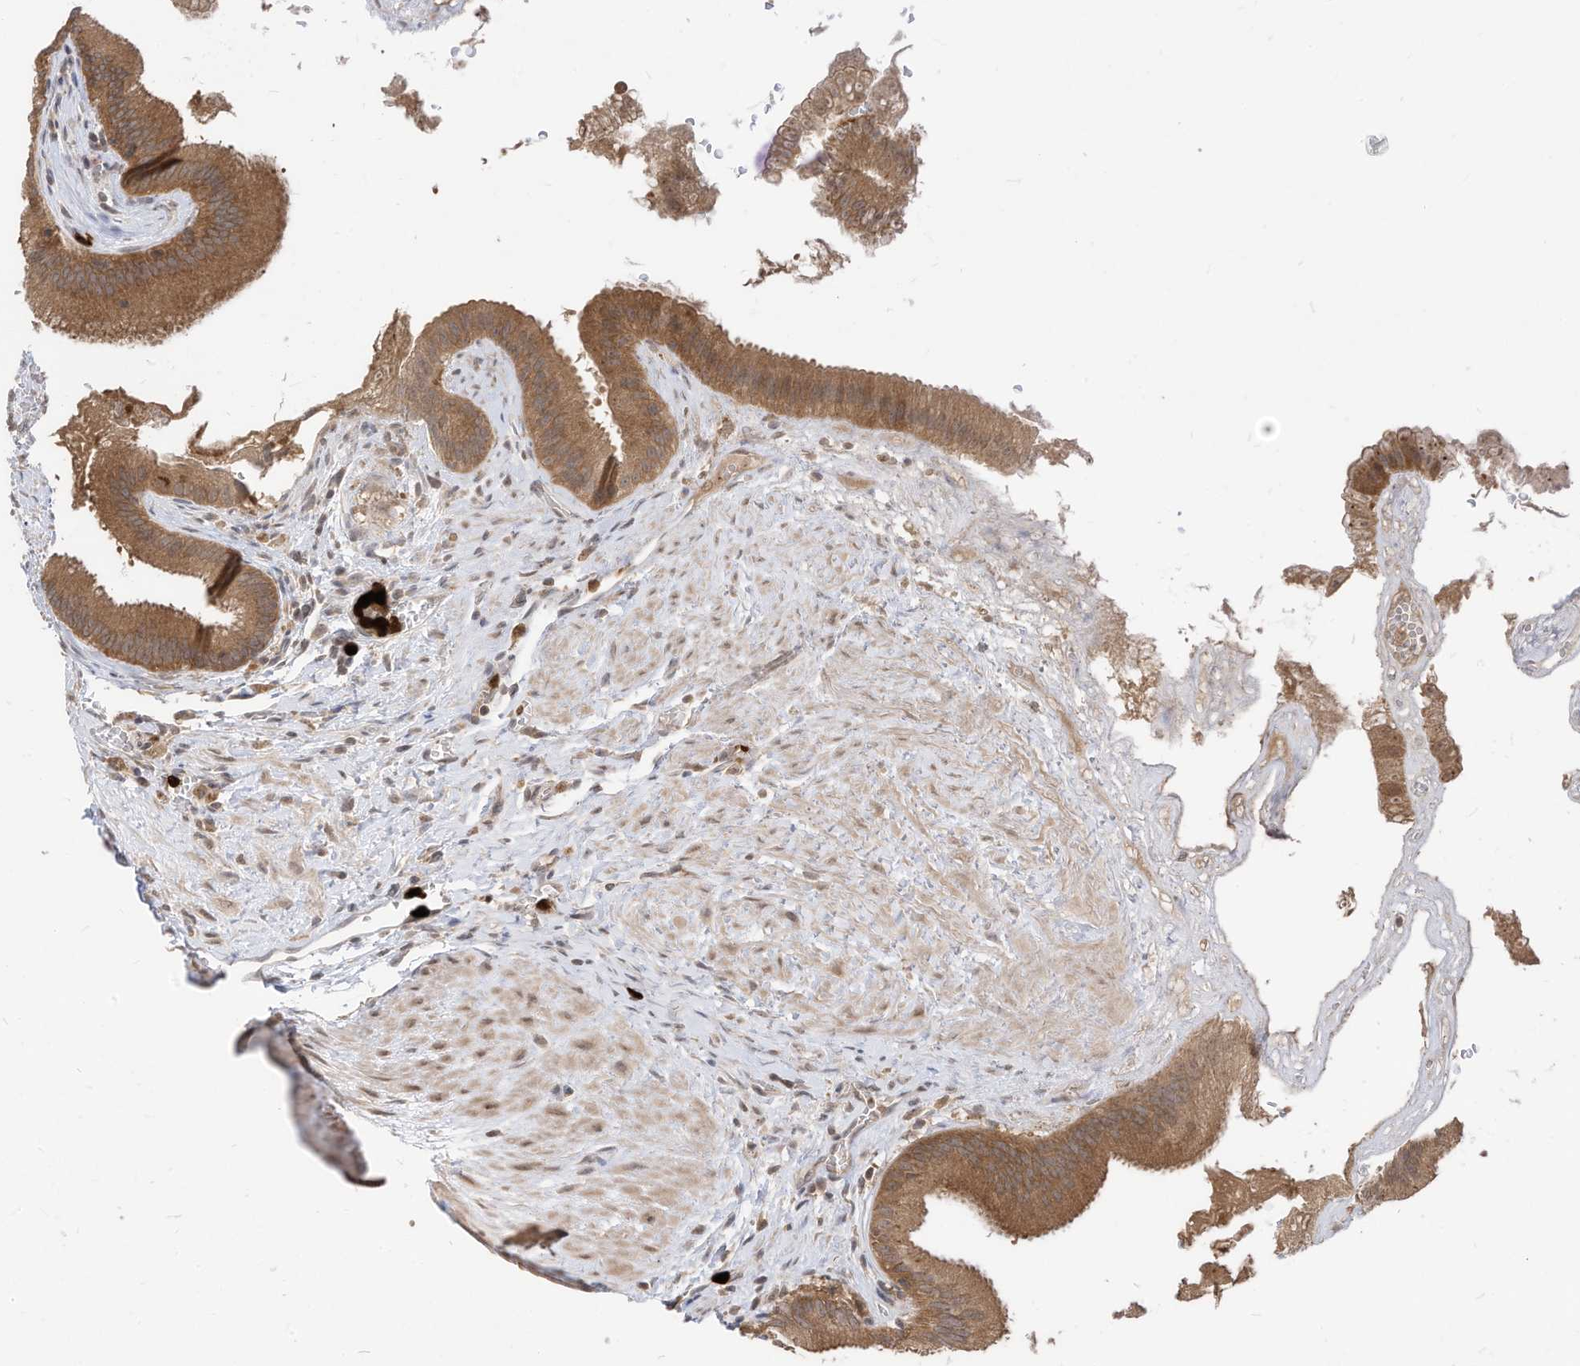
{"staining": {"intensity": "moderate", "quantity": ">75%", "location": "cytoplasmic/membranous"}, "tissue": "gallbladder", "cell_type": "Glandular cells", "image_type": "normal", "snomed": [{"axis": "morphology", "description": "Normal tissue, NOS"}, {"axis": "topography", "description": "Gallbladder"}], "caption": "Immunohistochemistry (IHC) (DAB) staining of normal human gallbladder displays moderate cytoplasmic/membranous protein expression in approximately >75% of glandular cells.", "gene": "CNKSR1", "patient": {"sex": "male", "age": 55}}